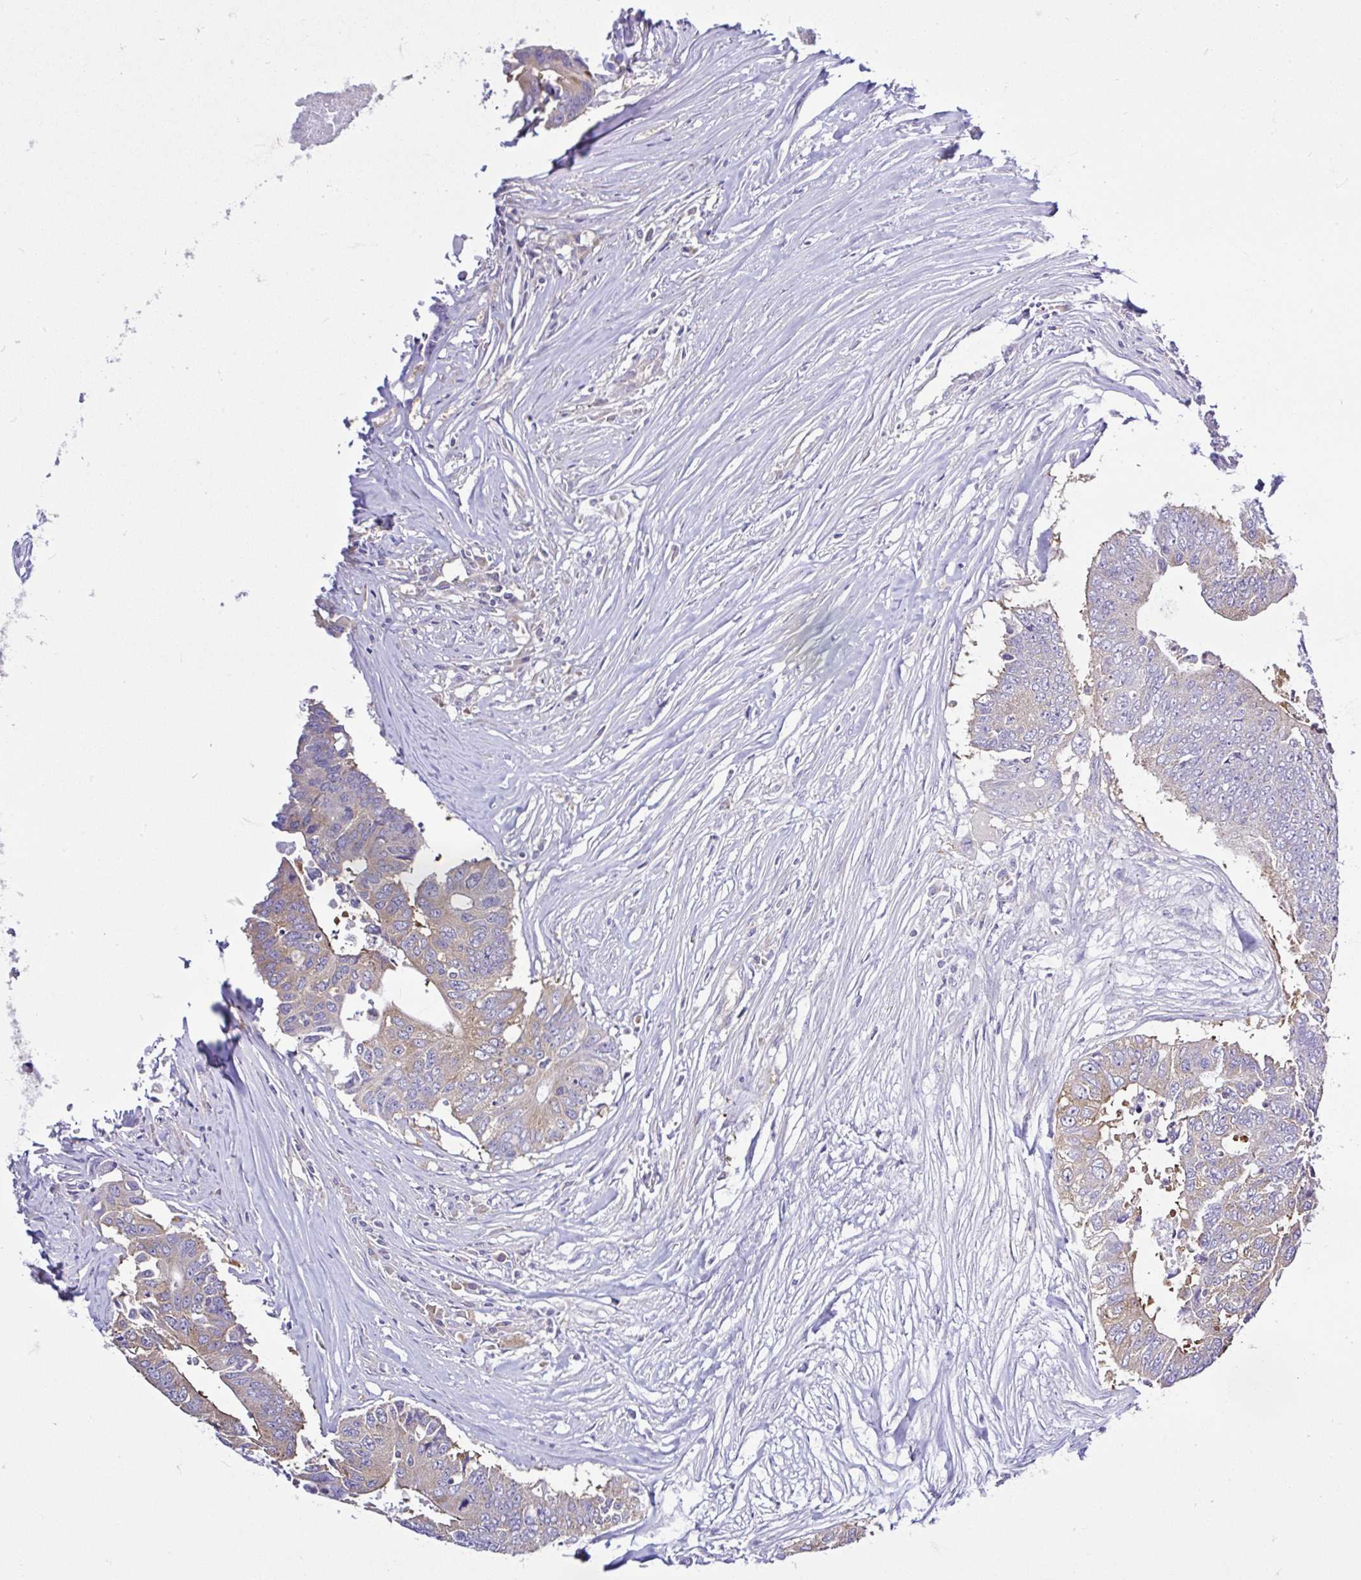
{"staining": {"intensity": "weak", "quantity": "25%-75%", "location": "cytoplasmic/membranous"}, "tissue": "colorectal cancer", "cell_type": "Tumor cells", "image_type": "cancer", "snomed": [{"axis": "morphology", "description": "Adenocarcinoma, NOS"}, {"axis": "topography", "description": "Colon"}], "caption": "Immunohistochemistry staining of colorectal cancer, which exhibits low levels of weak cytoplasmic/membranous expression in about 25%-75% of tumor cells indicating weak cytoplasmic/membranous protein staining. The staining was performed using DAB (3,3'-diaminobenzidine) (brown) for protein detection and nuclei were counterstained in hematoxylin (blue).", "gene": "LARS1", "patient": {"sex": "male", "age": 71}}